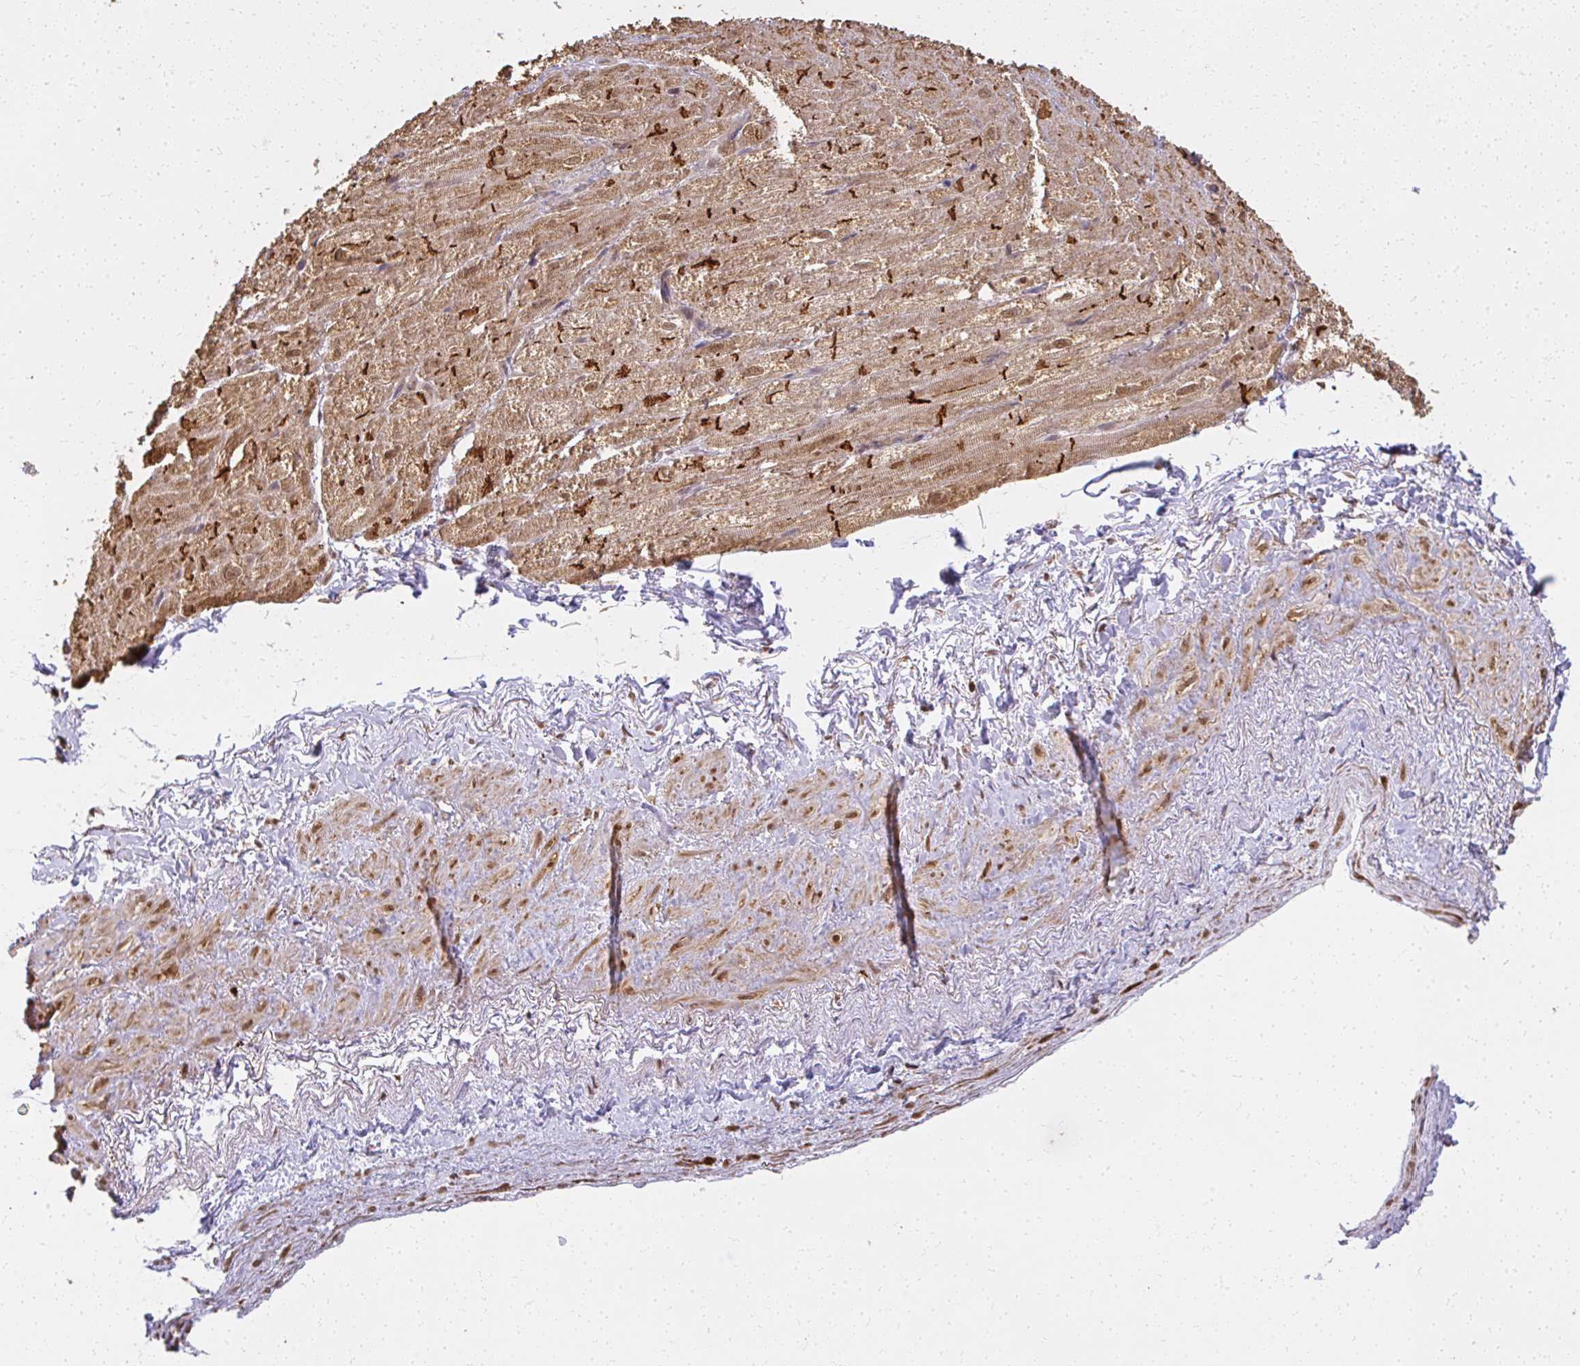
{"staining": {"intensity": "strong", "quantity": ">75%", "location": "cytoplasmic/membranous"}, "tissue": "heart muscle", "cell_type": "Cardiomyocytes", "image_type": "normal", "snomed": [{"axis": "morphology", "description": "Normal tissue, NOS"}, {"axis": "topography", "description": "Heart"}], "caption": "A photomicrograph of heart muscle stained for a protein reveals strong cytoplasmic/membranous brown staining in cardiomyocytes. (IHC, brightfield microscopy, high magnification).", "gene": "LARS2", "patient": {"sex": "male", "age": 62}}